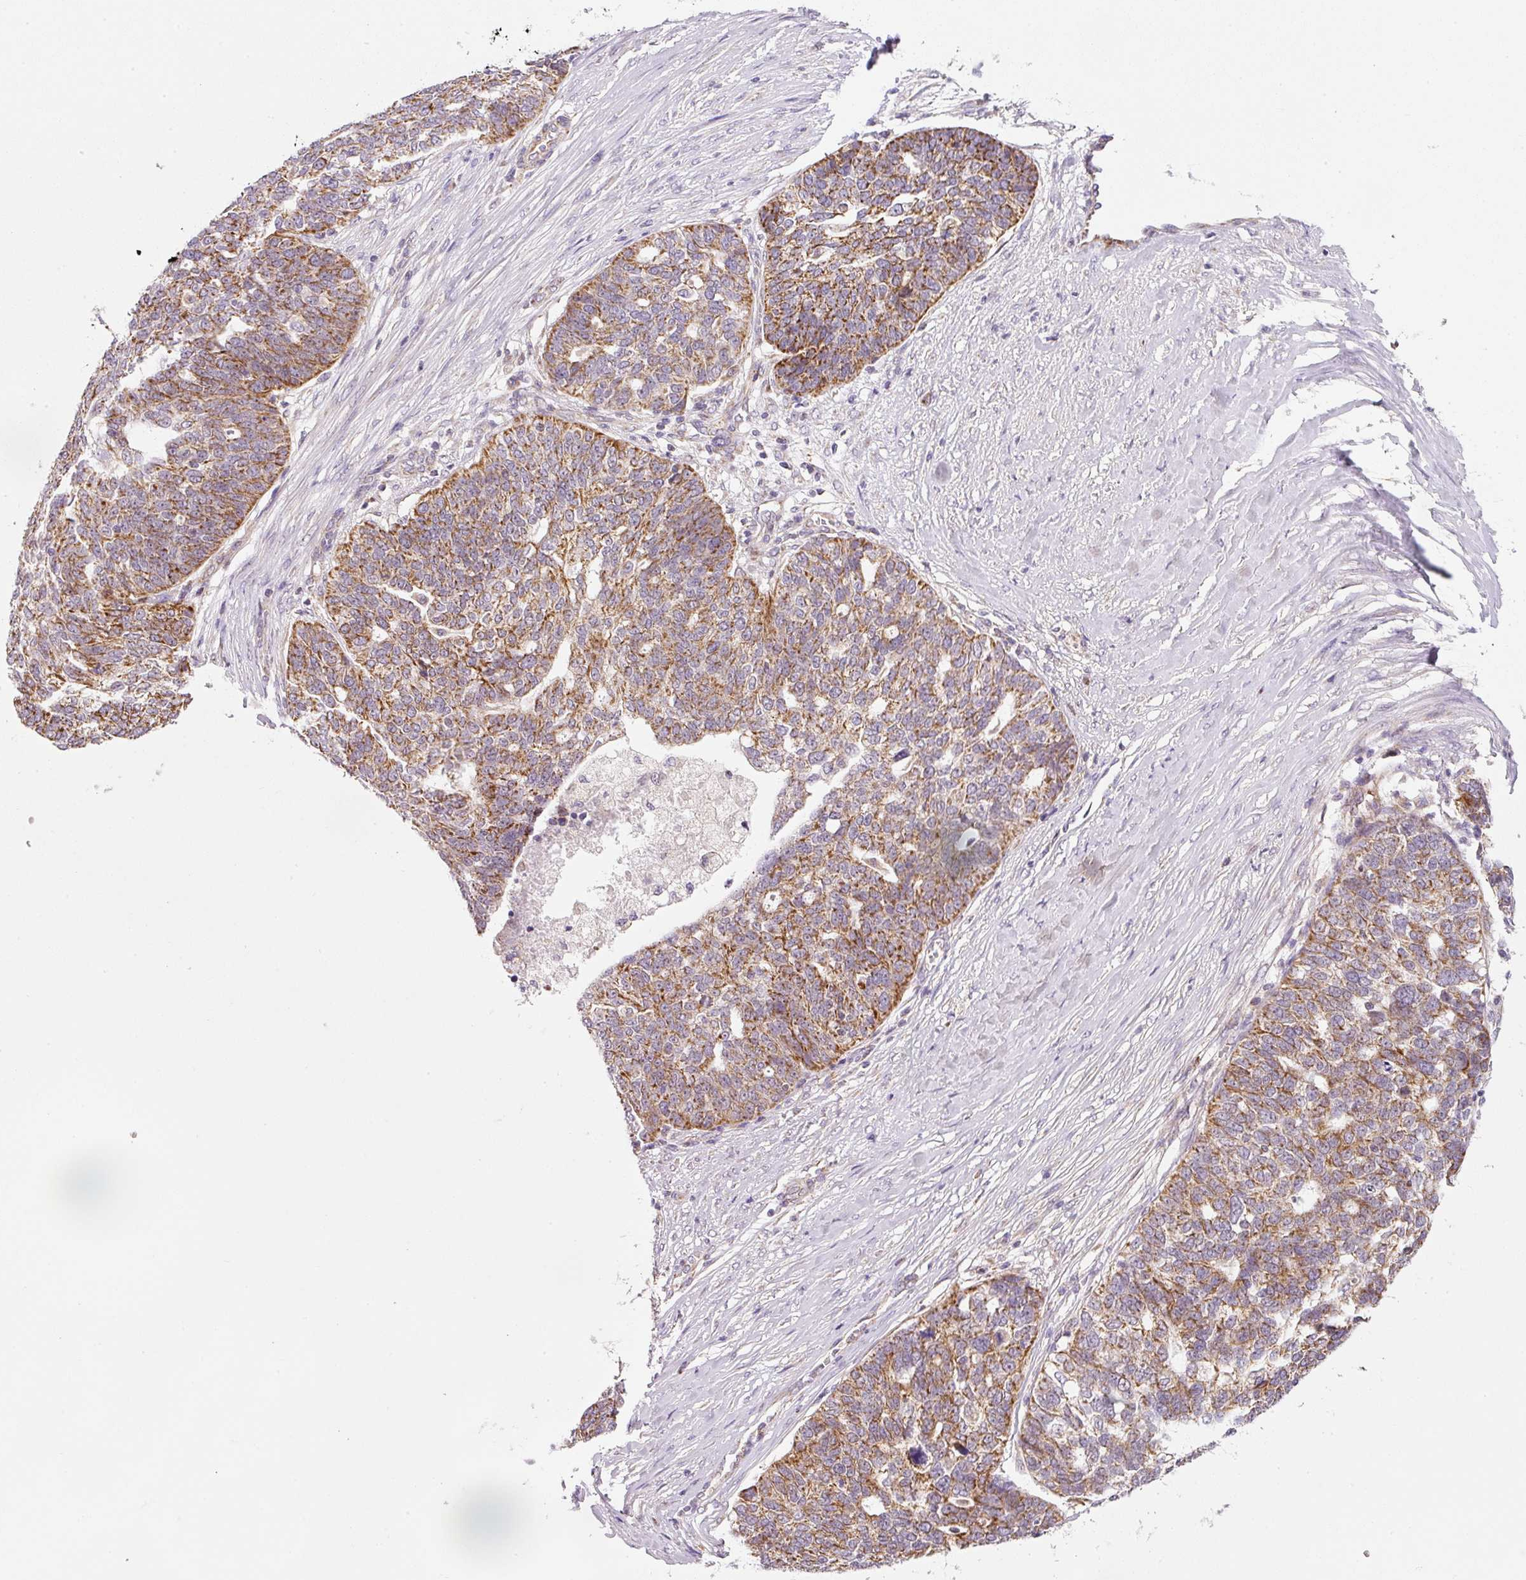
{"staining": {"intensity": "moderate", "quantity": ">75%", "location": "cytoplasmic/membranous"}, "tissue": "ovarian cancer", "cell_type": "Tumor cells", "image_type": "cancer", "snomed": [{"axis": "morphology", "description": "Cystadenocarcinoma, serous, NOS"}, {"axis": "topography", "description": "Ovary"}], "caption": "Immunohistochemistry (IHC) image of neoplastic tissue: ovarian serous cystadenocarcinoma stained using immunohistochemistry shows medium levels of moderate protein expression localized specifically in the cytoplasmic/membranous of tumor cells, appearing as a cytoplasmic/membranous brown color.", "gene": "FAM78B", "patient": {"sex": "female", "age": 59}}